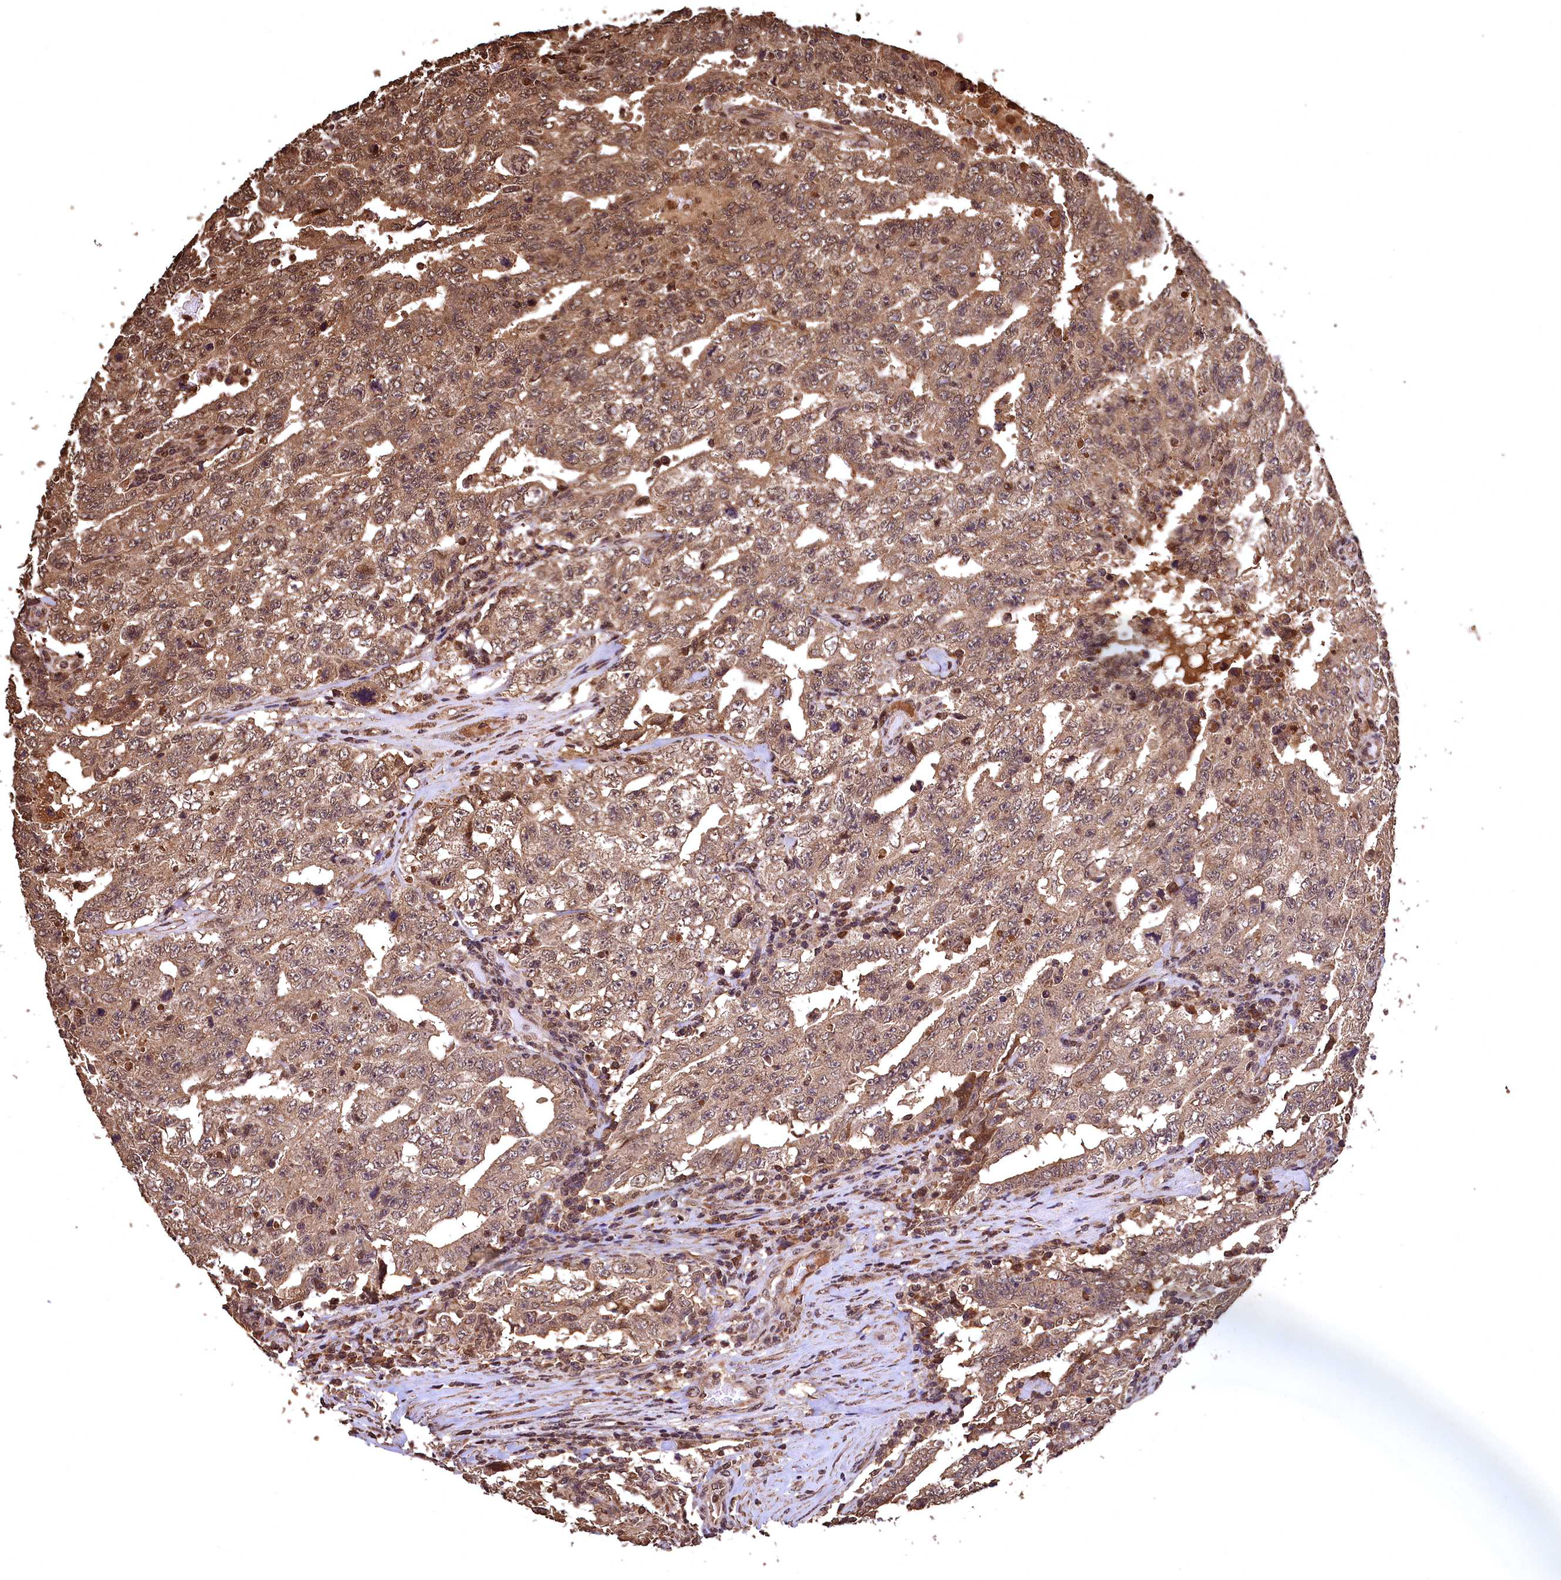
{"staining": {"intensity": "moderate", "quantity": ">75%", "location": "cytoplasmic/membranous,nuclear"}, "tissue": "testis cancer", "cell_type": "Tumor cells", "image_type": "cancer", "snomed": [{"axis": "morphology", "description": "Carcinoma, Embryonal, NOS"}, {"axis": "topography", "description": "Testis"}], "caption": "Immunohistochemical staining of testis cancer (embryonal carcinoma) demonstrates moderate cytoplasmic/membranous and nuclear protein staining in about >75% of tumor cells.", "gene": "CEP57L1", "patient": {"sex": "male", "age": 26}}